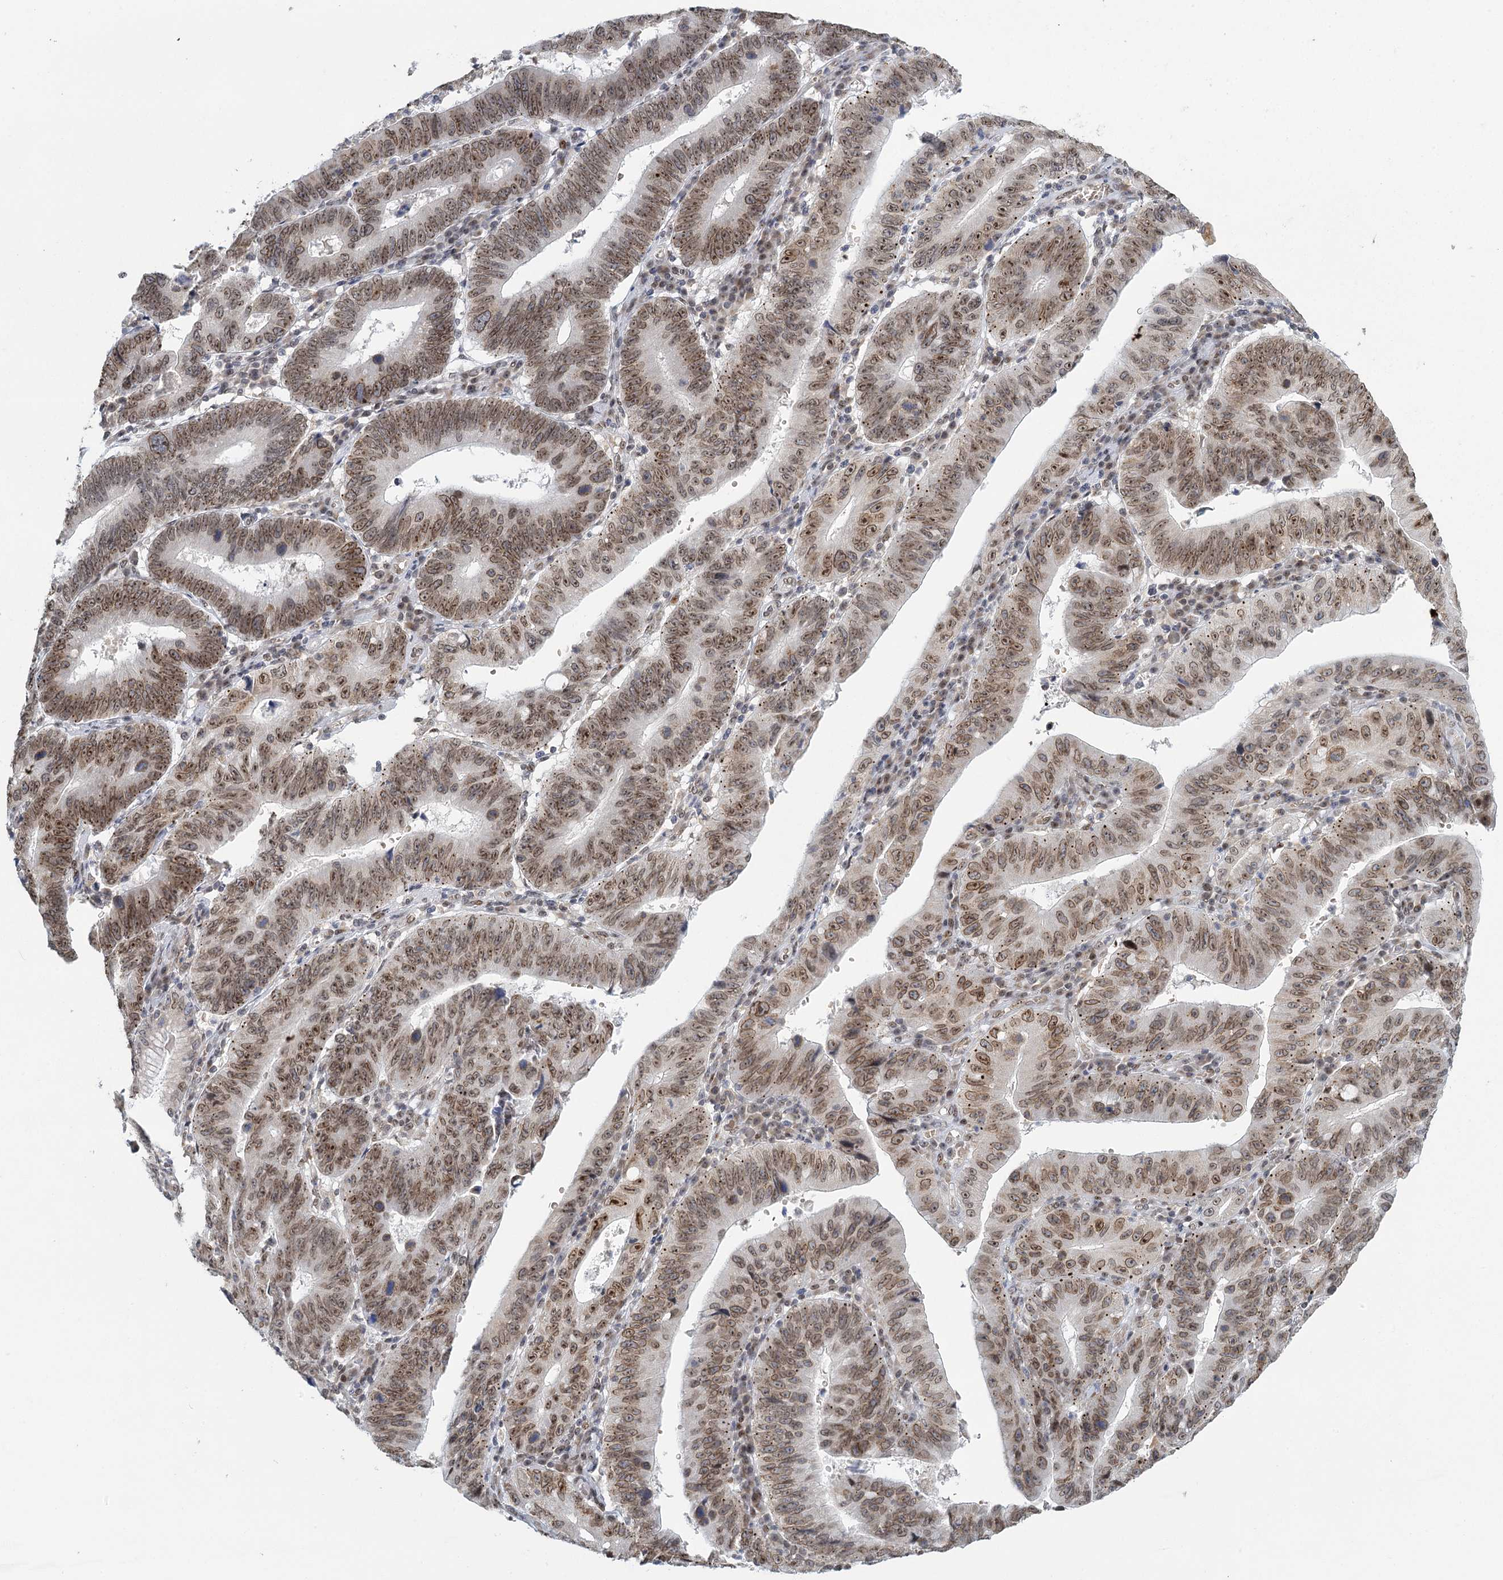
{"staining": {"intensity": "moderate", "quantity": ">75%", "location": "nuclear"}, "tissue": "stomach cancer", "cell_type": "Tumor cells", "image_type": "cancer", "snomed": [{"axis": "morphology", "description": "Adenocarcinoma, NOS"}, {"axis": "topography", "description": "Stomach"}], "caption": "This histopathology image exhibits IHC staining of stomach cancer (adenocarcinoma), with medium moderate nuclear positivity in about >75% of tumor cells.", "gene": "TREX1", "patient": {"sex": "male", "age": 59}}